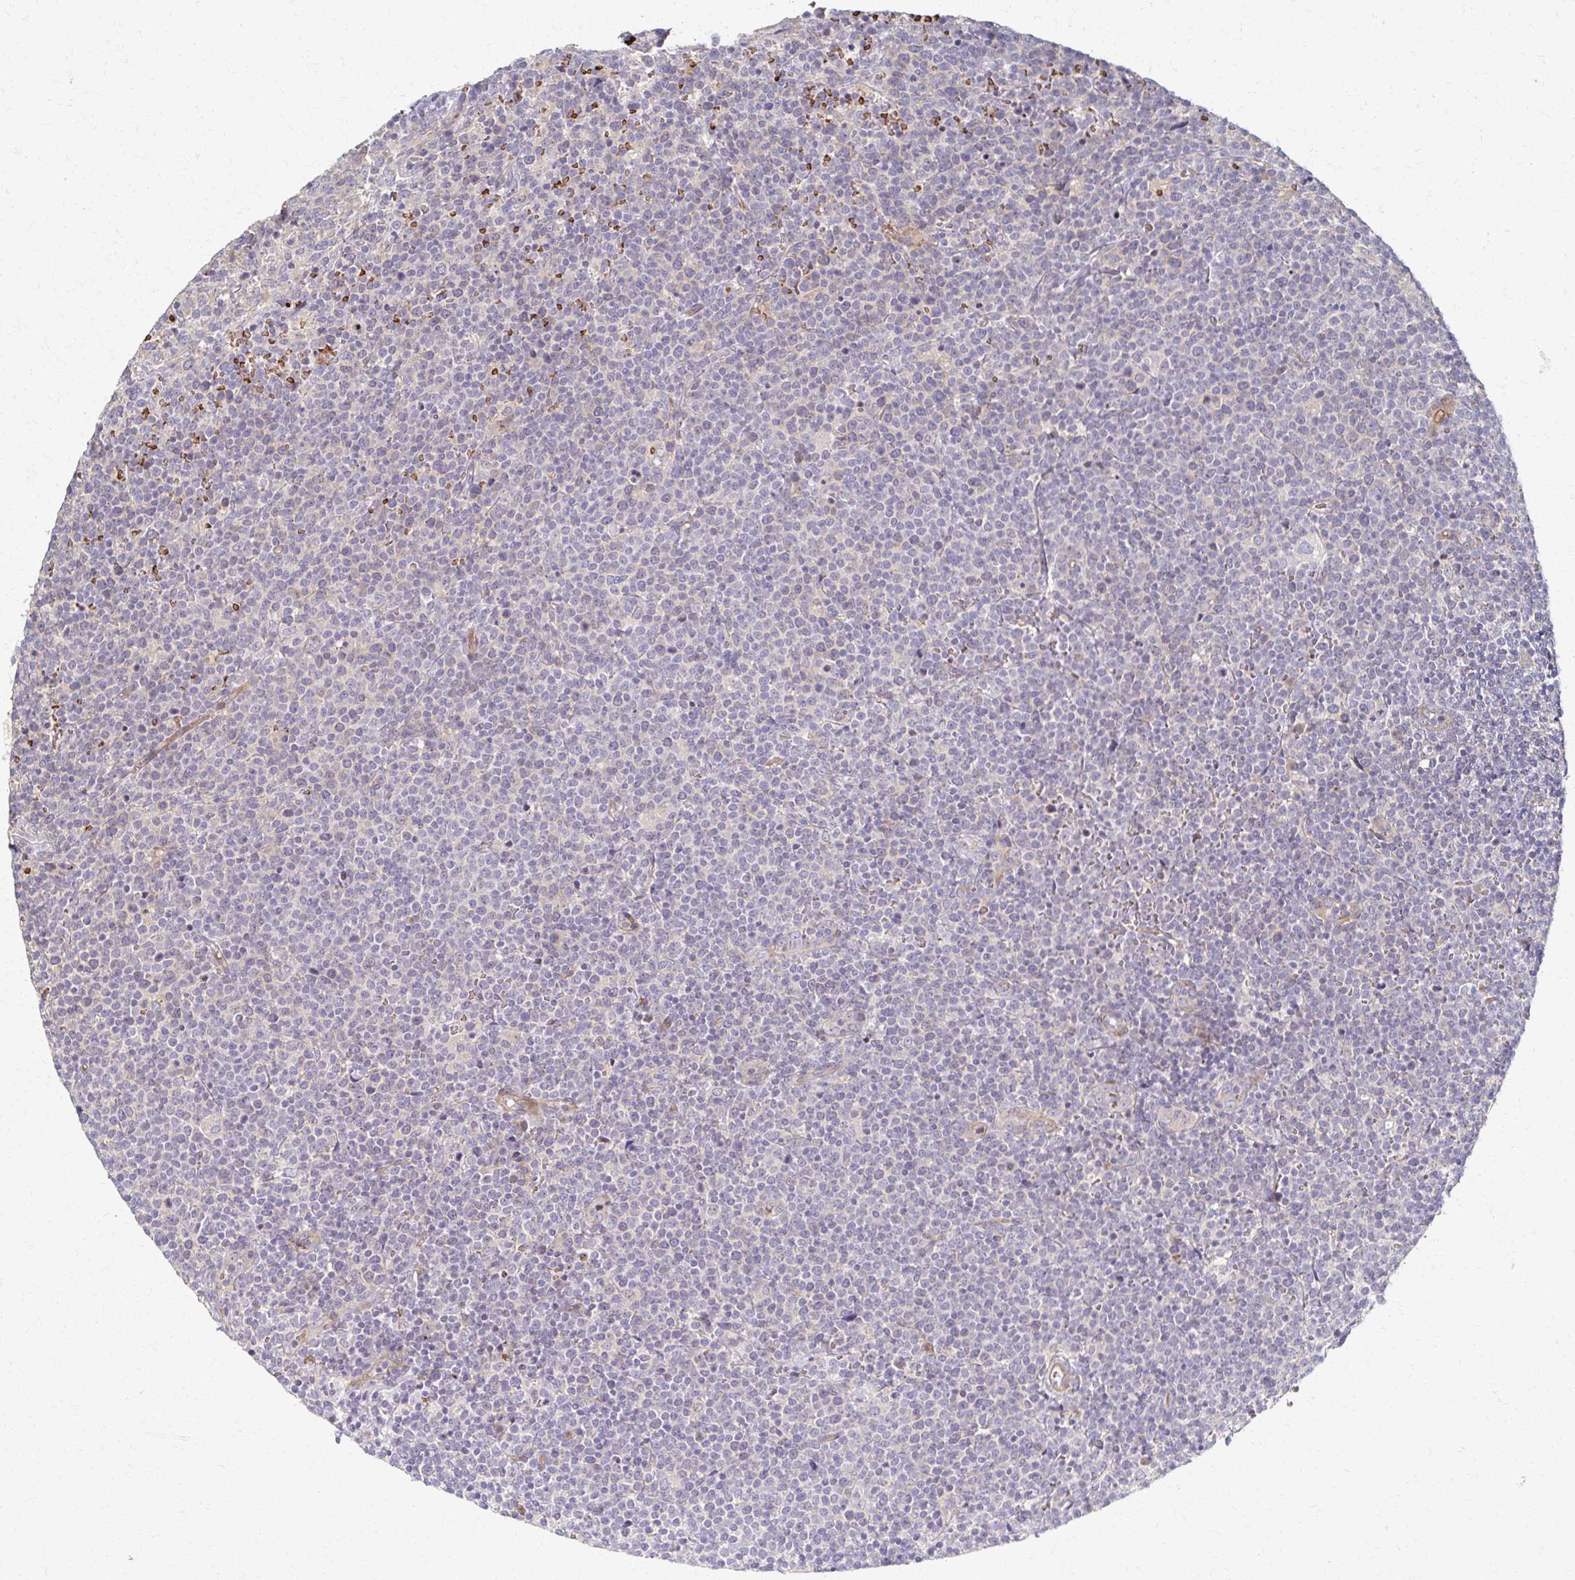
{"staining": {"intensity": "negative", "quantity": "none", "location": "none"}, "tissue": "lymphoma", "cell_type": "Tumor cells", "image_type": "cancer", "snomed": [{"axis": "morphology", "description": "Malignant lymphoma, non-Hodgkin's type, High grade"}, {"axis": "topography", "description": "Lymph node"}], "caption": "IHC of malignant lymphoma, non-Hodgkin's type (high-grade) shows no staining in tumor cells. (Brightfield microscopy of DAB (3,3'-diaminobenzidine) IHC at high magnification).", "gene": "SKA2", "patient": {"sex": "male", "age": 61}}